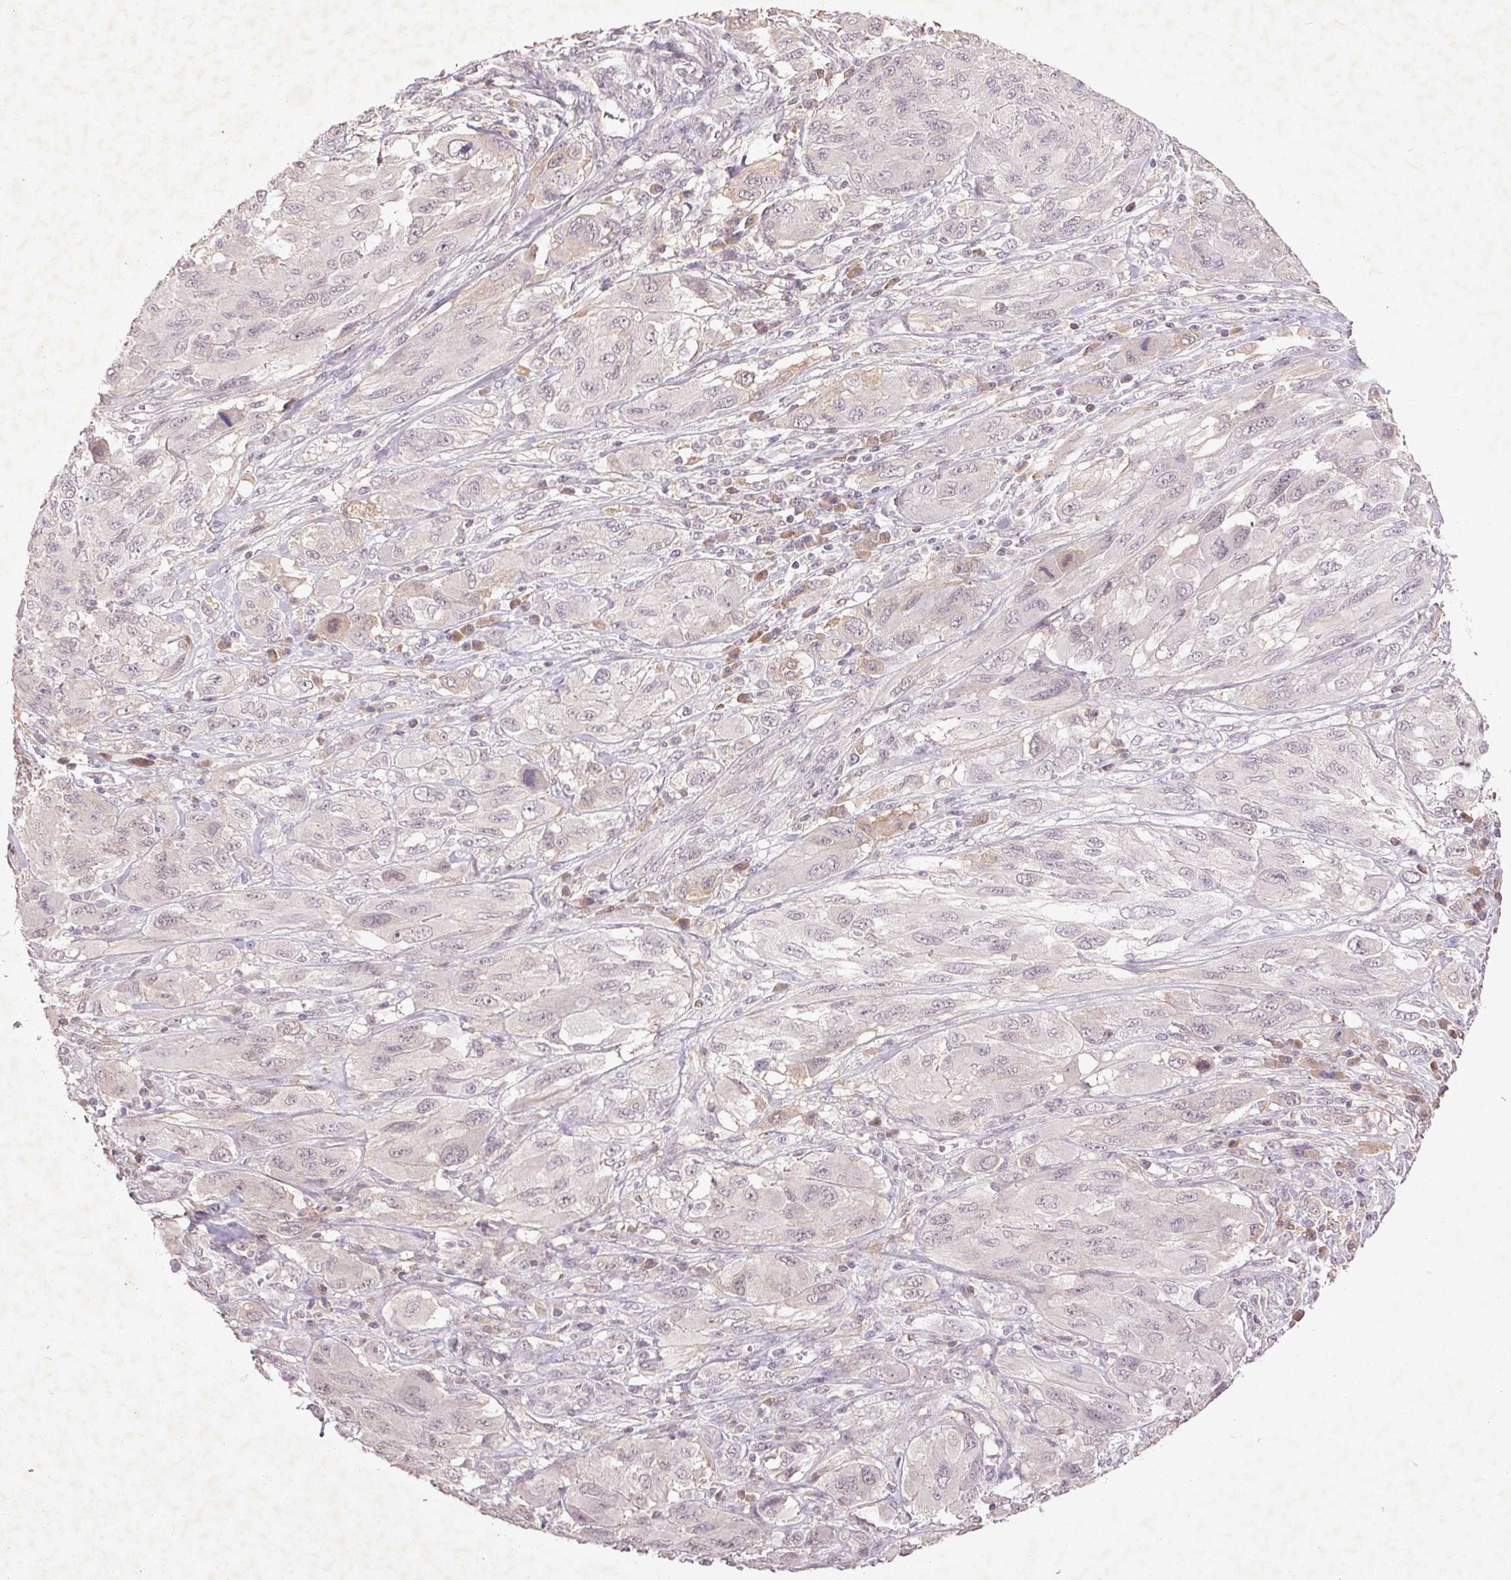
{"staining": {"intensity": "negative", "quantity": "none", "location": "none"}, "tissue": "melanoma", "cell_type": "Tumor cells", "image_type": "cancer", "snomed": [{"axis": "morphology", "description": "Malignant melanoma, NOS"}, {"axis": "topography", "description": "Skin"}], "caption": "A photomicrograph of malignant melanoma stained for a protein demonstrates no brown staining in tumor cells. (Brightfield microscopy of DAB (3,3'-diaminobenzidine) immunohistochemistry at high magnification).", "gene": "FAM168B", "patient": {"sex": "female", "age": 91}}